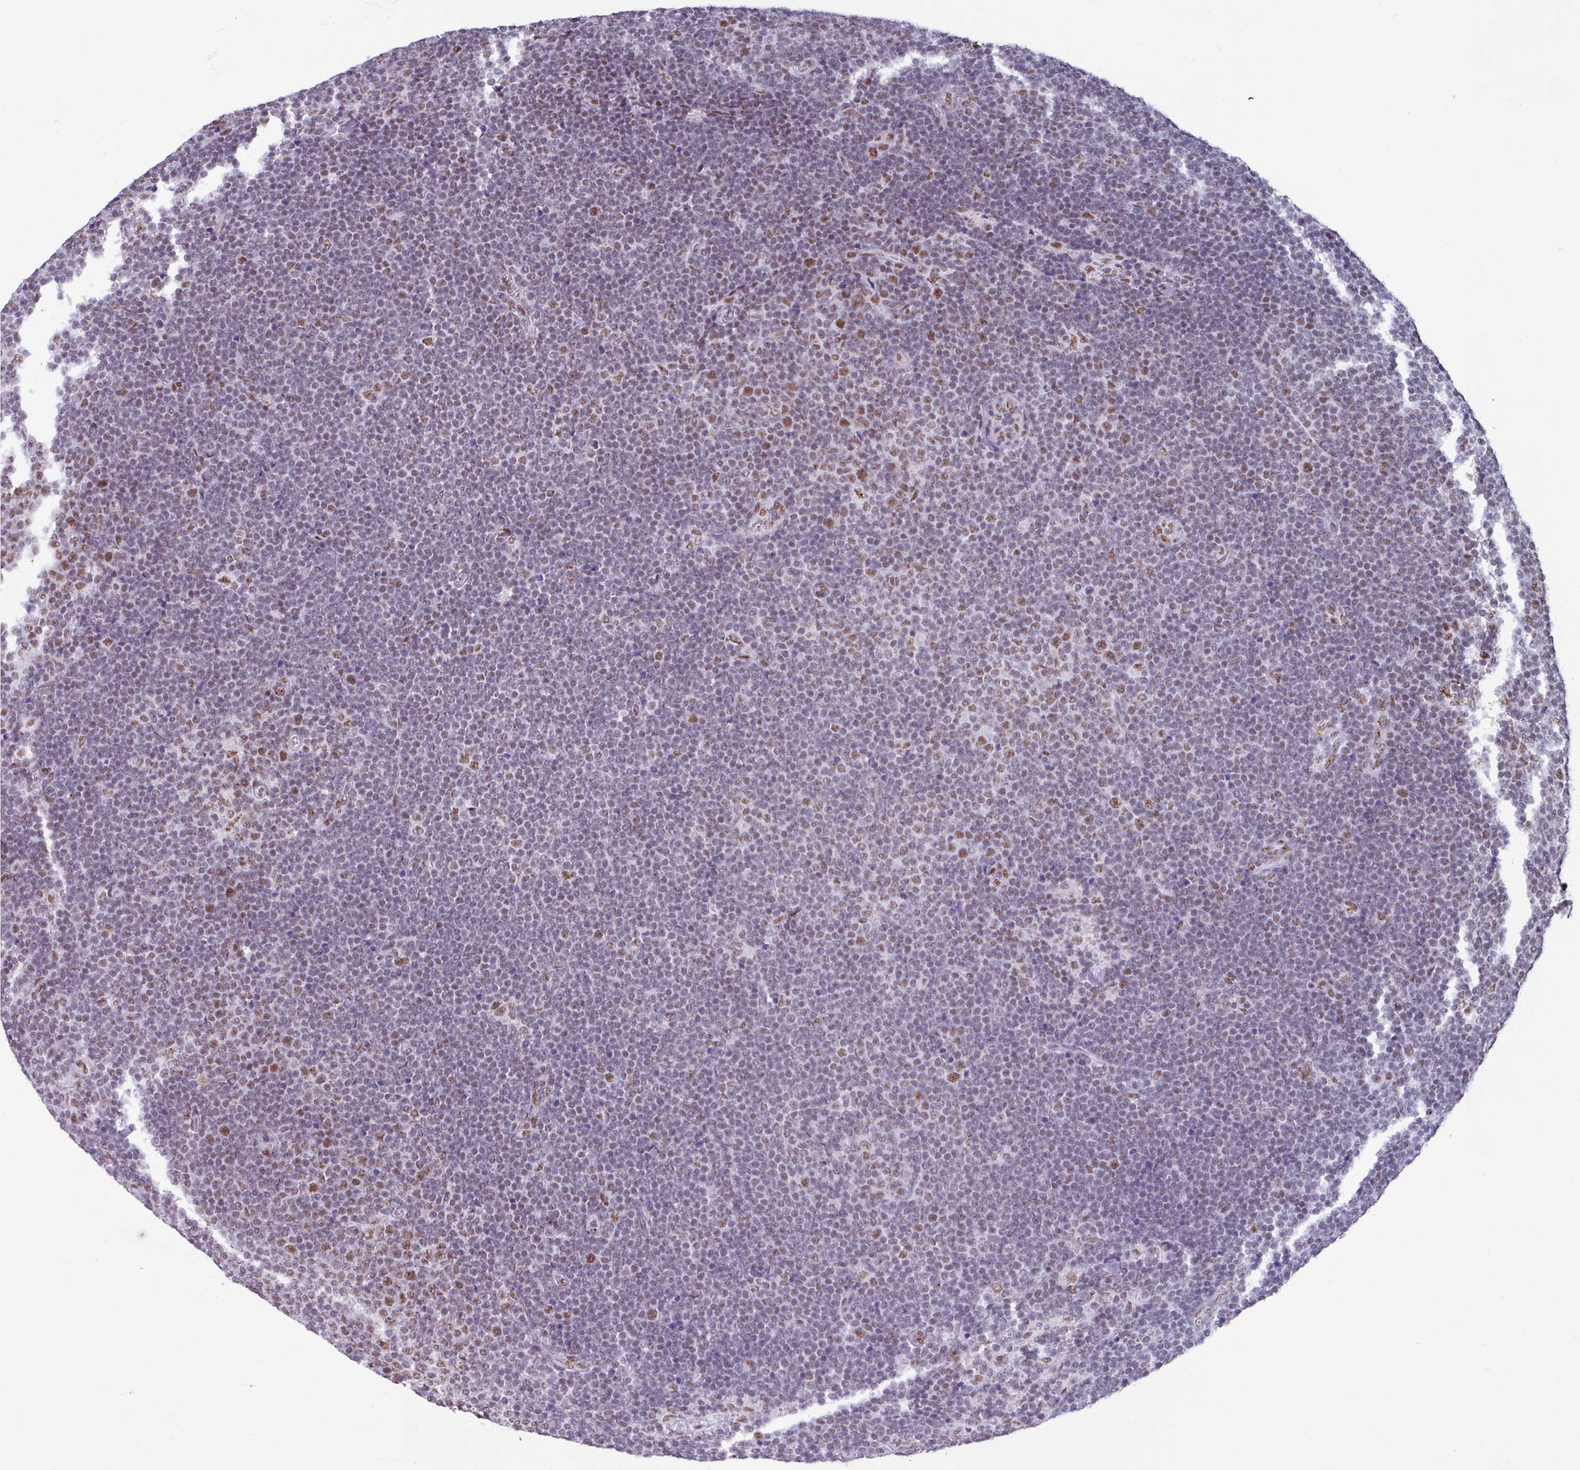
{"staining": {"intensity": "moderate", "quantity": "<25%", "location": "nuclear"}, "tissue": "lymphoma", "cell_type": "Tumor cells", "image_type": "cancer", "snomed": [{"axis": "morphology", "description": "Malignant lymphoma, non-Hodgkin's type, Low grade"}, {"axis": "topography", "description": "Lymph node"}], "caption": "DAB immunohistochemical staining of human malignant lymphoma, non-Hodgkin's type (low-grade) reveals moderate nuclear protein staining in approximately <25% of tumor cells.", "gene": "PUF60", "patient": {"sex": "male", "age": 48}}